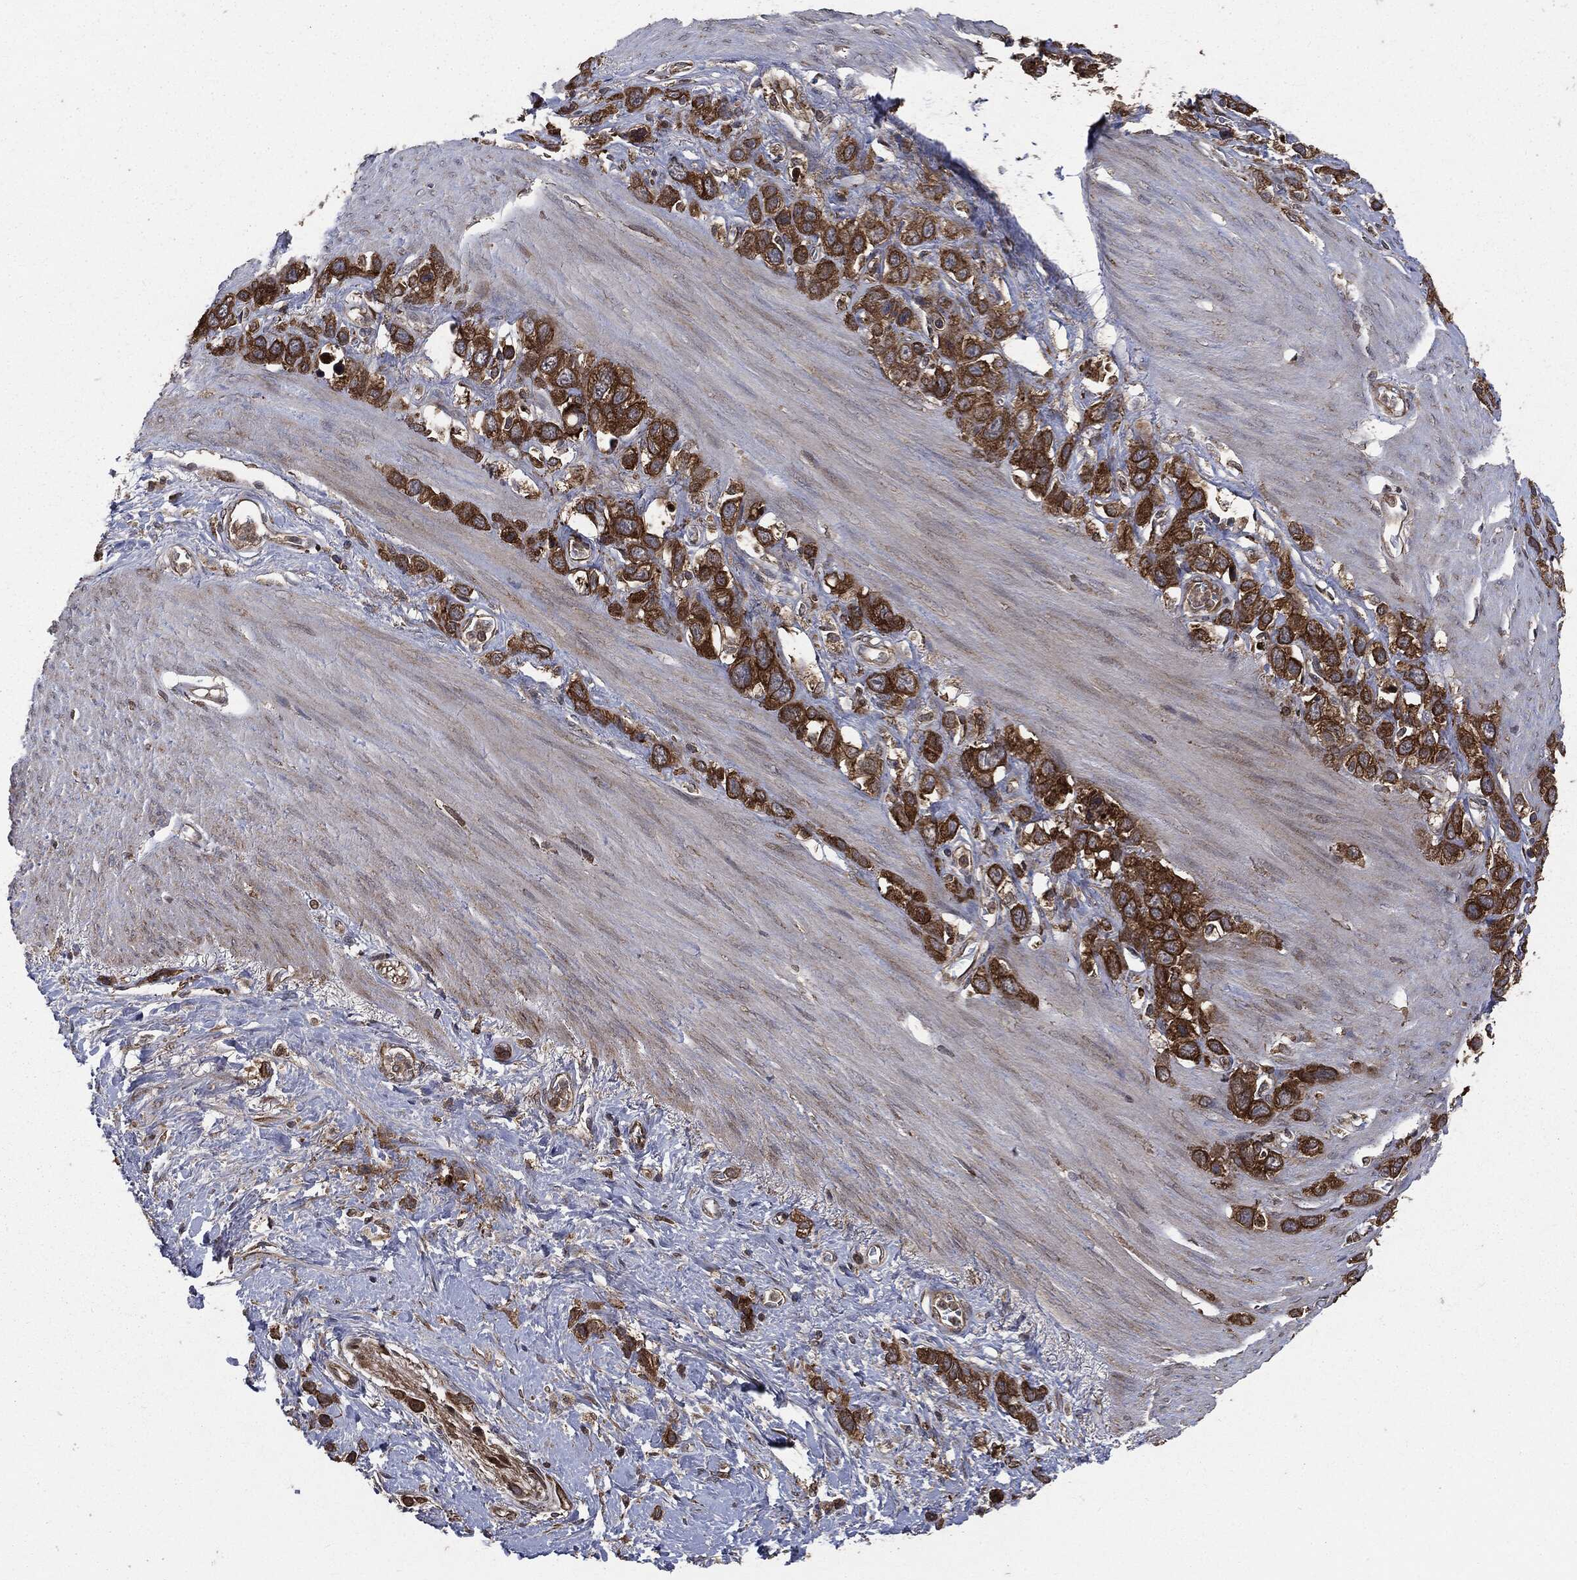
{"staining": {"intensity": "strong", "quantity": ">75%", "location": "cytoplasmic/membranous"}, "tissue": "stomach cancer", "cell_type": "Tumor cells", "image_type": "cancer", "snomed": [{"axis": "morphology", "description": "Adenocarcinoma, NOS"}, {"axis": "topography", "description": "Stomach"}], "caption": "A high-resolution histopathology image shows immunohistochemistry staining of stomach adenocarcinoma, which demonstrates strong cytoplasmic/membranous staining in approximately >75% of tumor cells.", "gene": "PLOD3", "patient": {"sex": "female", "age": 65}}